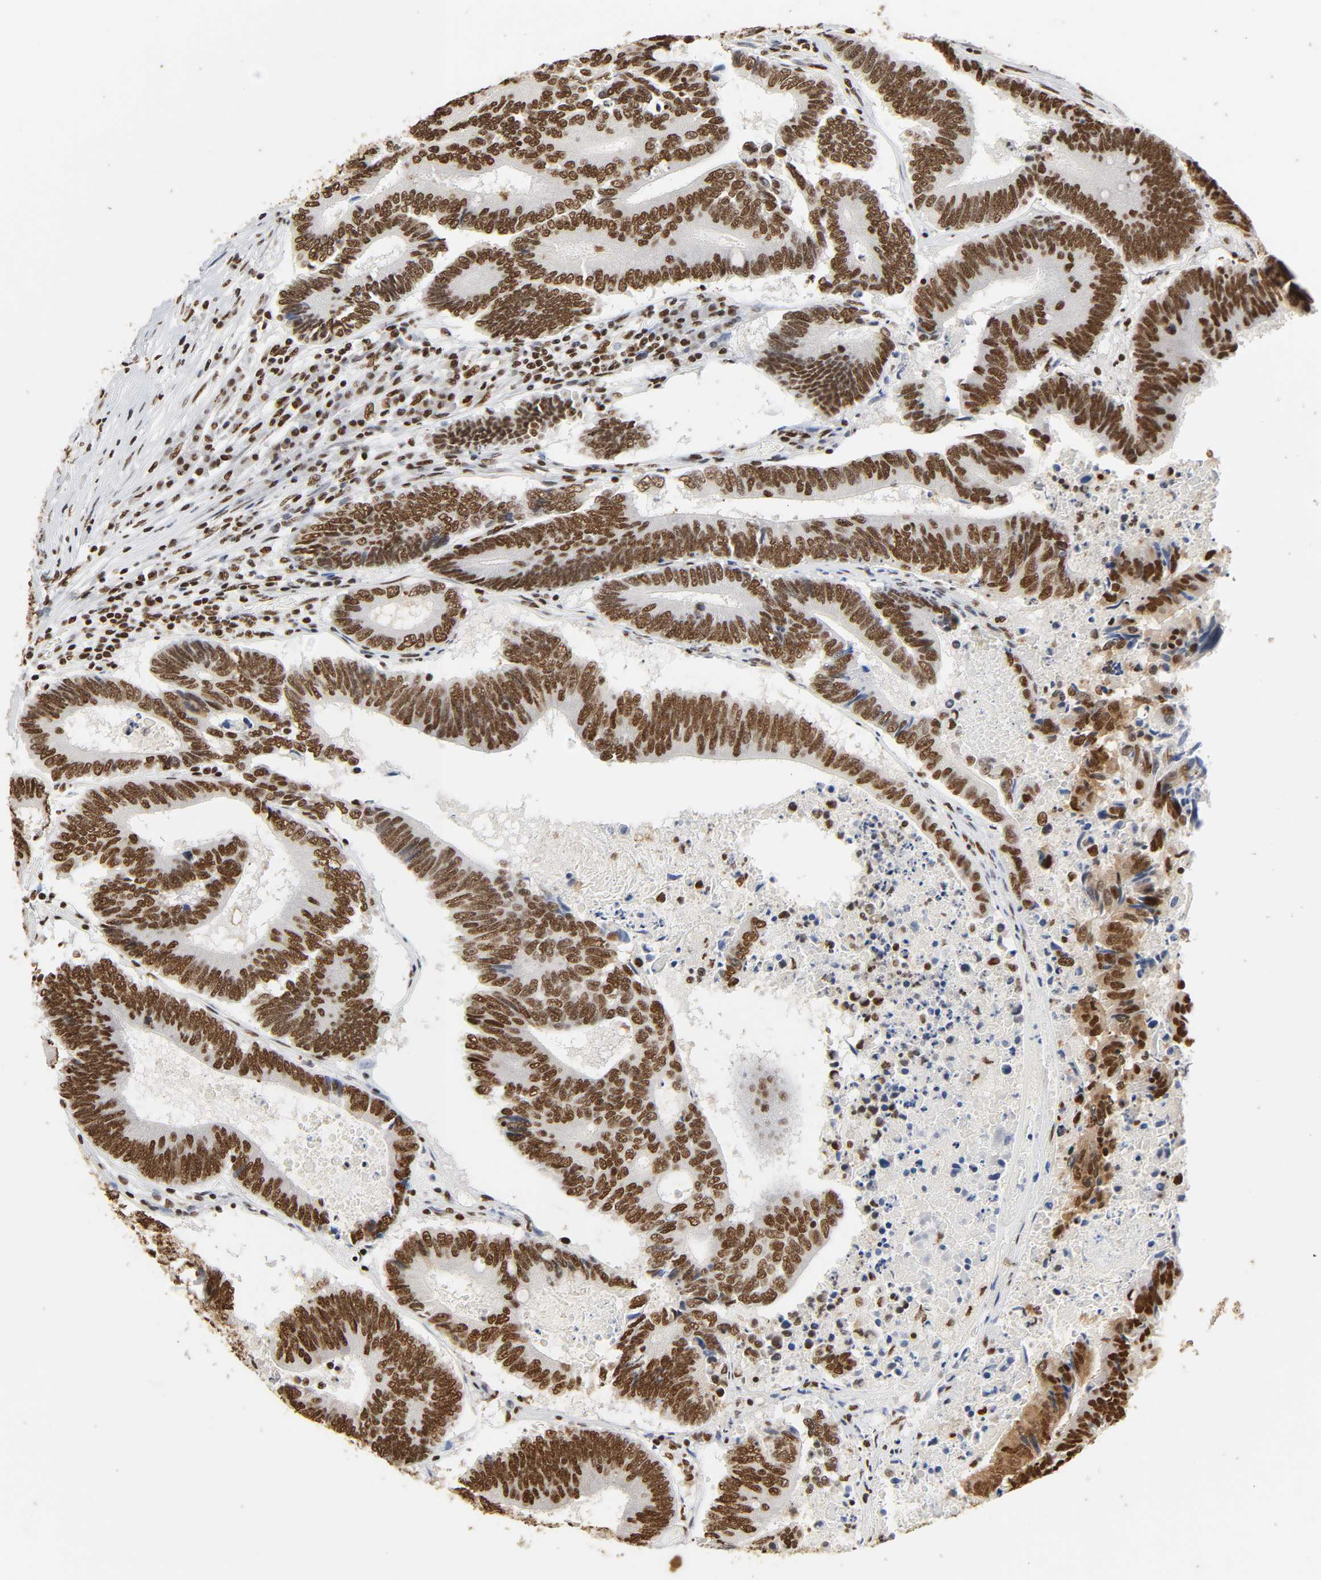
{"staining": {"intensity": "strong", "quantity": ">75%", "location": "nuclear"}, "tissue": "colorectal cancer", "cell_type": "Tumor cells", "image_type": "cancer", "snomed": [{"axis": "morphology", "description": "Adenocarcinoma, NOS"}, {"axis": "topography", "description": "Colon"}], "caption": "The image demonstrates staining of adenocarcinoma (colorectal), revealing strong nuclear protein staining (brown color) within tumor cells.", "gene": "HNRNPC", "patient": {"sex": "female", "age": 78}}